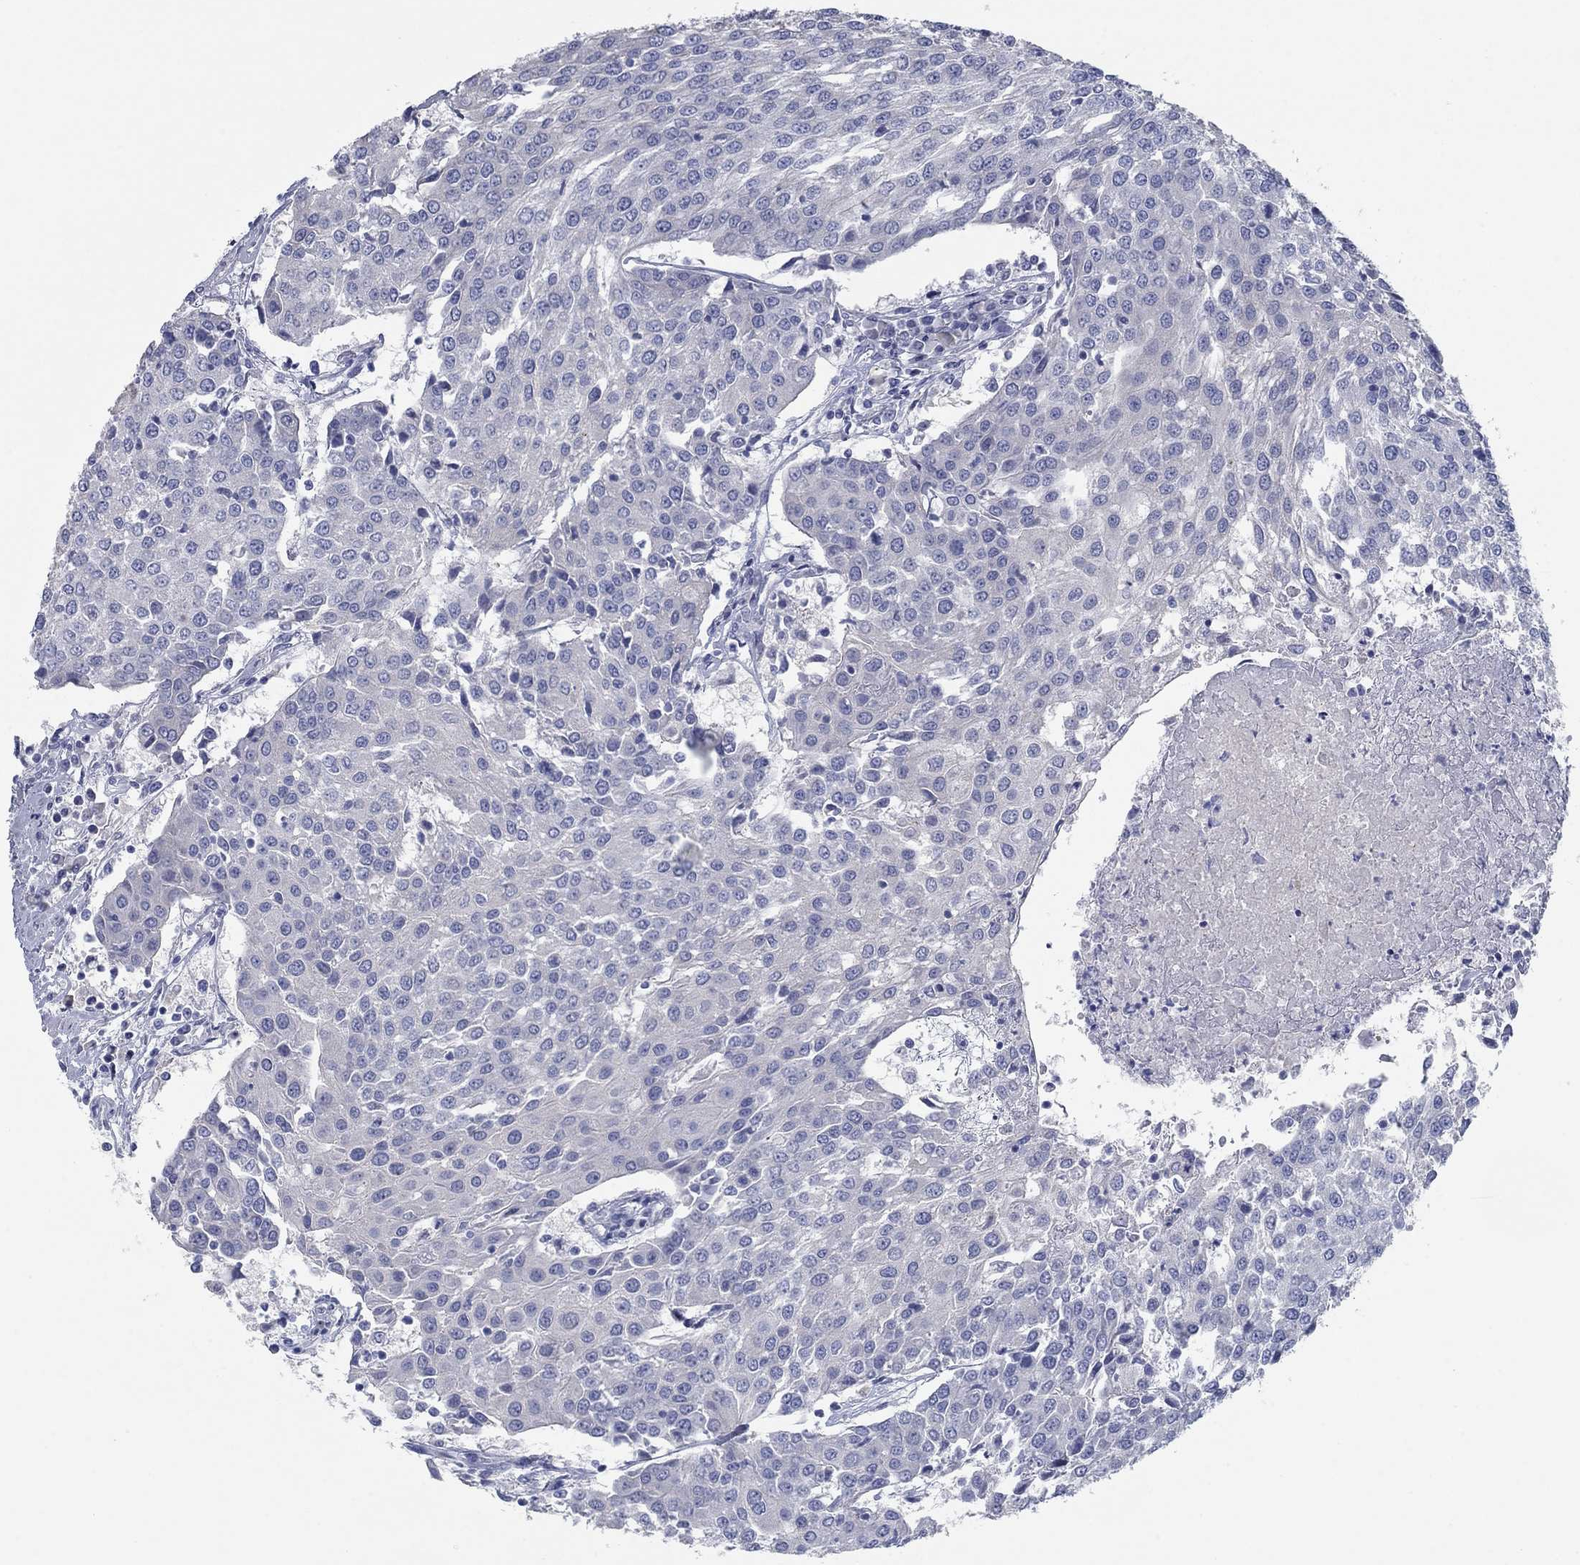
{"staining": {"intensity": "negative", "quantity": "none", "location": "none"}, "tissue": "urothelial cancer", "cell_type": "Tumor cells", "image_type": "cancer", "snomed": [{"axis": "morphology", "description": "Urothelial carcinoma, High grade"}, {"axis": "topography", "description": "Urinary bladder"}], "caption": "Urothelial cancer was stained to show a protein in brown. There is no significant staining in tumor cells.", "gene": "APOC3", "patient": {"sex": "female", "age": 85}}